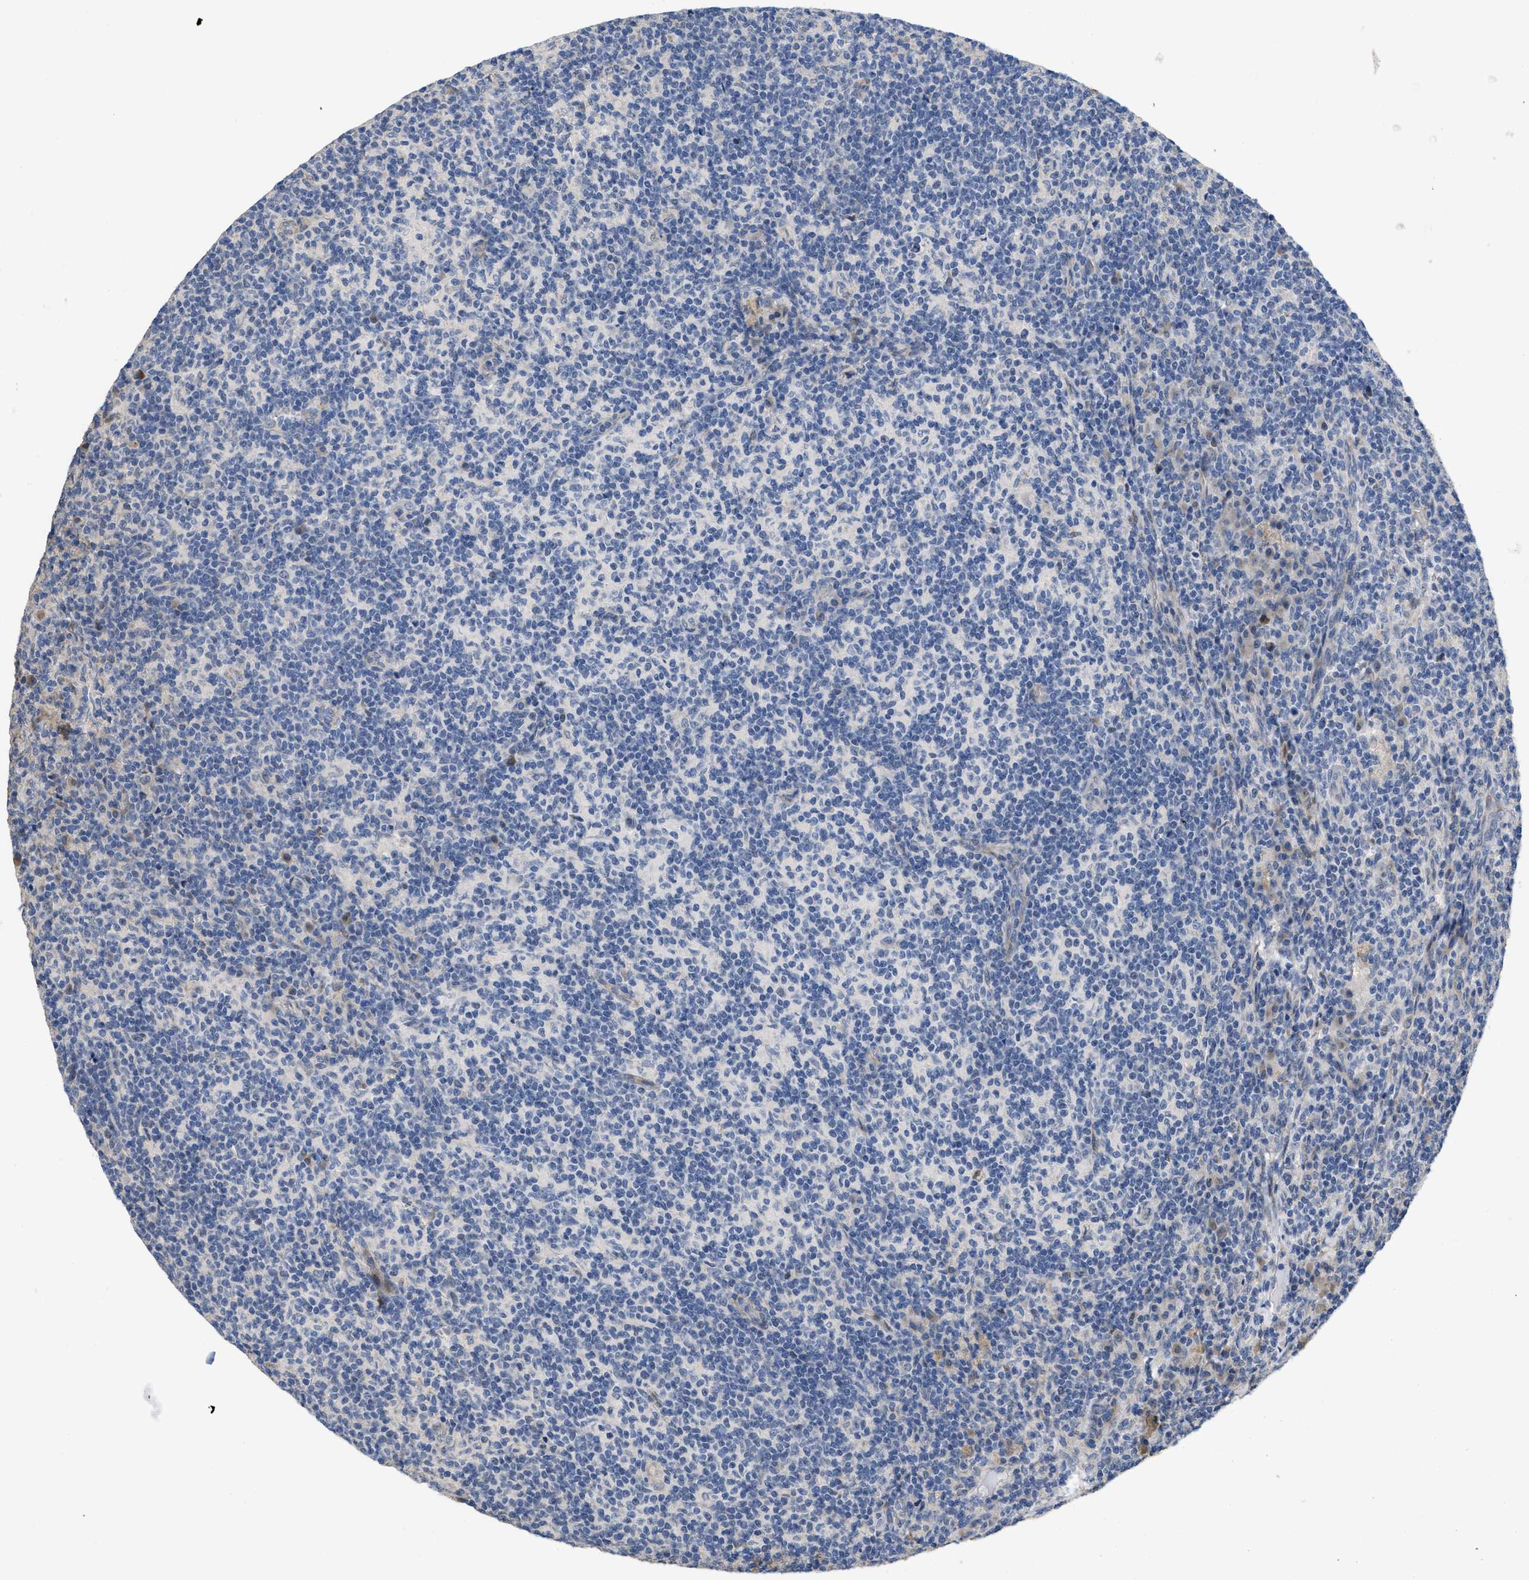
{"staining": {"intensity": "negative", "quantity": "none", "location": "none"}, "tissue": "lymph node", "cell_type": "Germinal center cells", "image_type": "normal", "snomed": [{"axis": "morphology", "description": "Normal tissue, NOS"}, {"axis": "morphology", "description": "Inflammation, NOS"}, {"axis": "topography", "description": "Lymph node"}], "caption": "Immunohistochemistry image of unremarkable lymph node: lymph node stained with DAB (3,3'-diaminobenzidine) shows no significant protein expression in germinal center cells. The staining was performed using DAB to visualize the protein expression in brown, while the nuclei were stained in blue with hematoxylin (Magnification: 20x).", "gene": "CDPF1", "patient": {"sex": "male", "age": 55}}